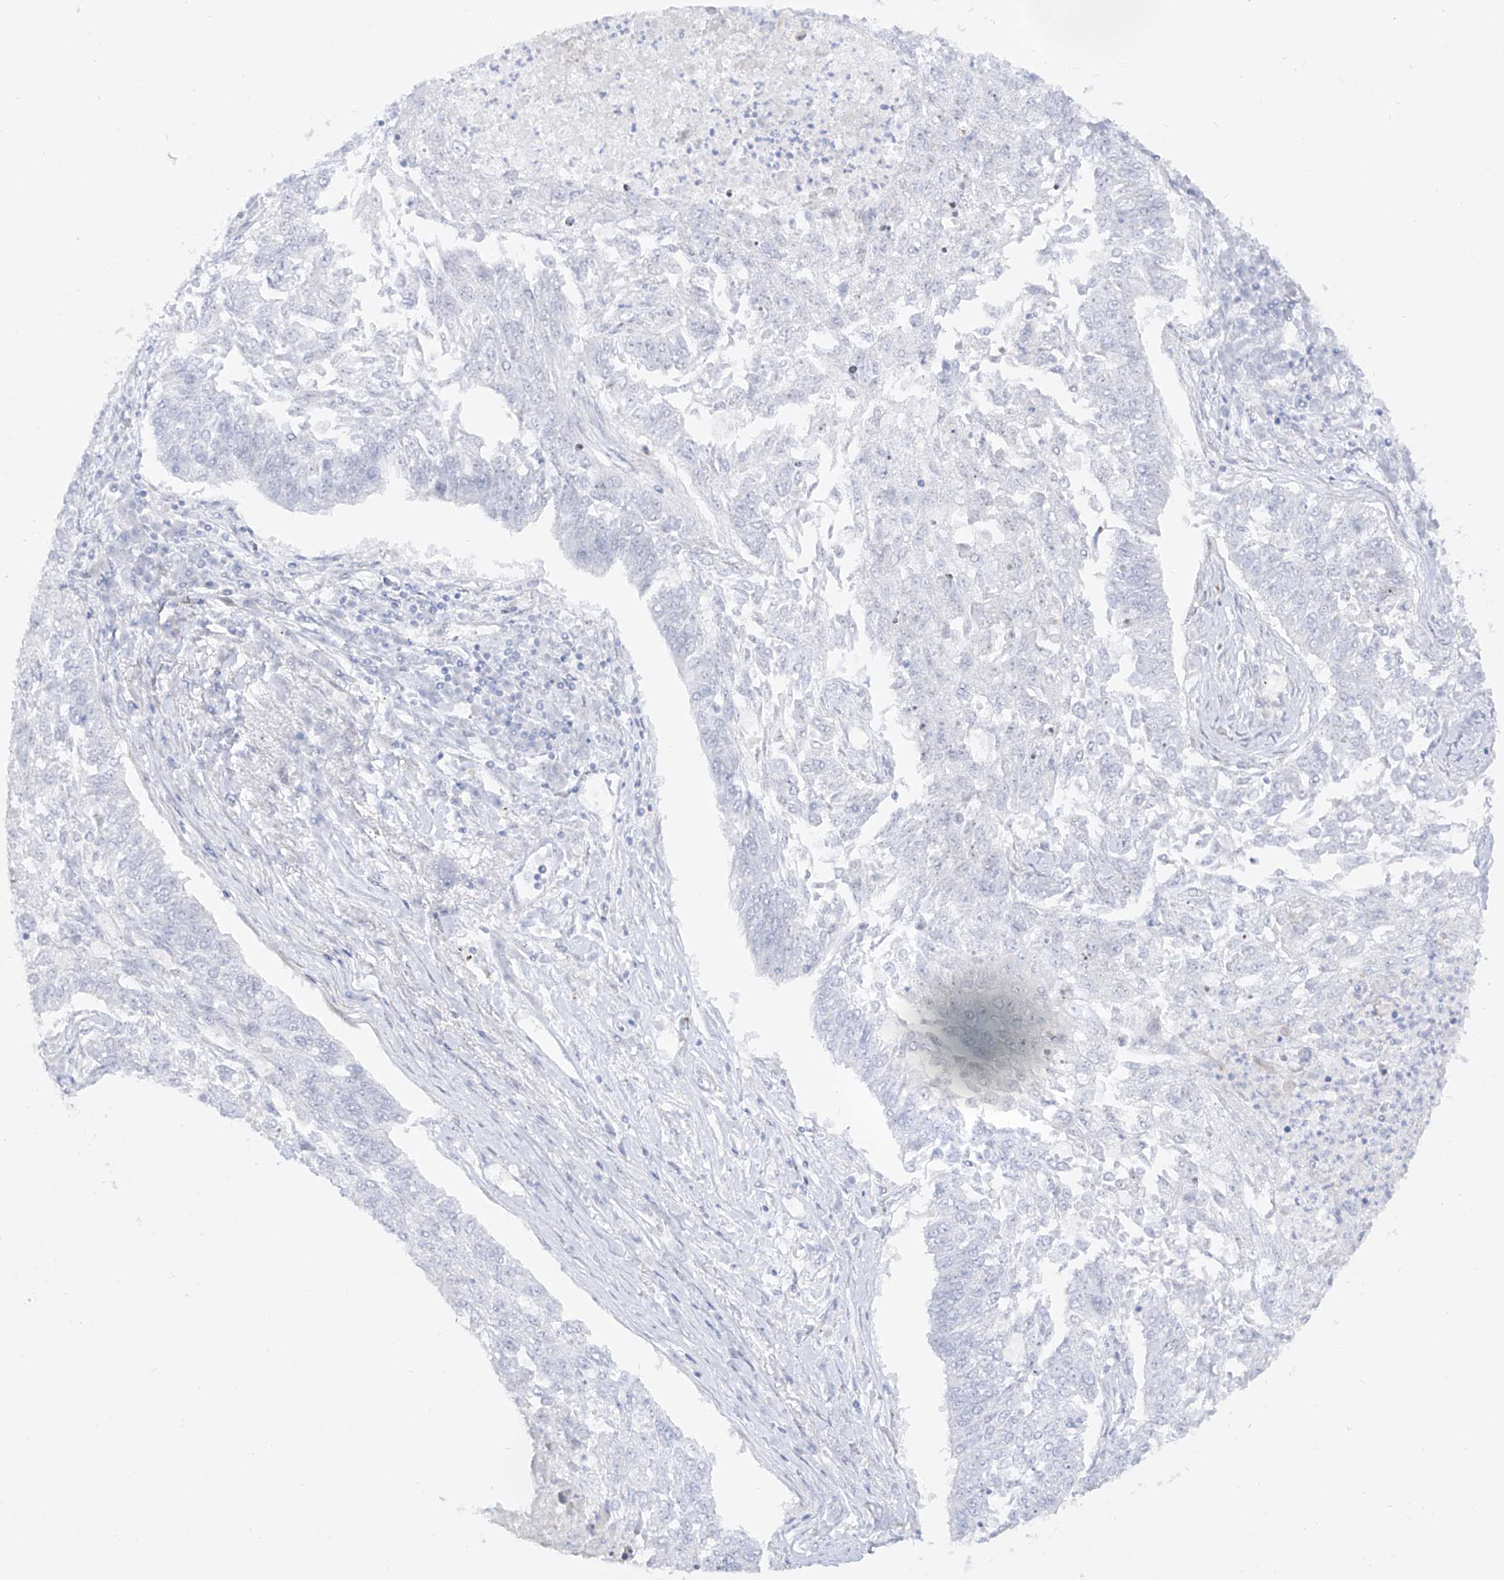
{"staining": {"intensity": "negative", "quantity": "none", "location": "none"}, "tissue": "lung cancer", "cell_type": "Tumor cells", "image_type": "cancer", "snomed": [{"axis": "morphology", "description": "Normal tissue, NOS"}, {"axis": "morphology", "description": "Squamous cell carcinoma, NOS"}, {"axis": "topography", "description": "Cartilage tissue"}, {"axis": "topography", "description": "Bronchus"}, {"axis": "topography", "description": "Lung"}], "caption": "This is an immunohistochemistry (IHC) photomicrograph of human lung cancer (squamous cell carcinoma). There is no positivity in tumor cells.", "gene": "ZNF180", "patient": {"sex": "female", "age": 49}}